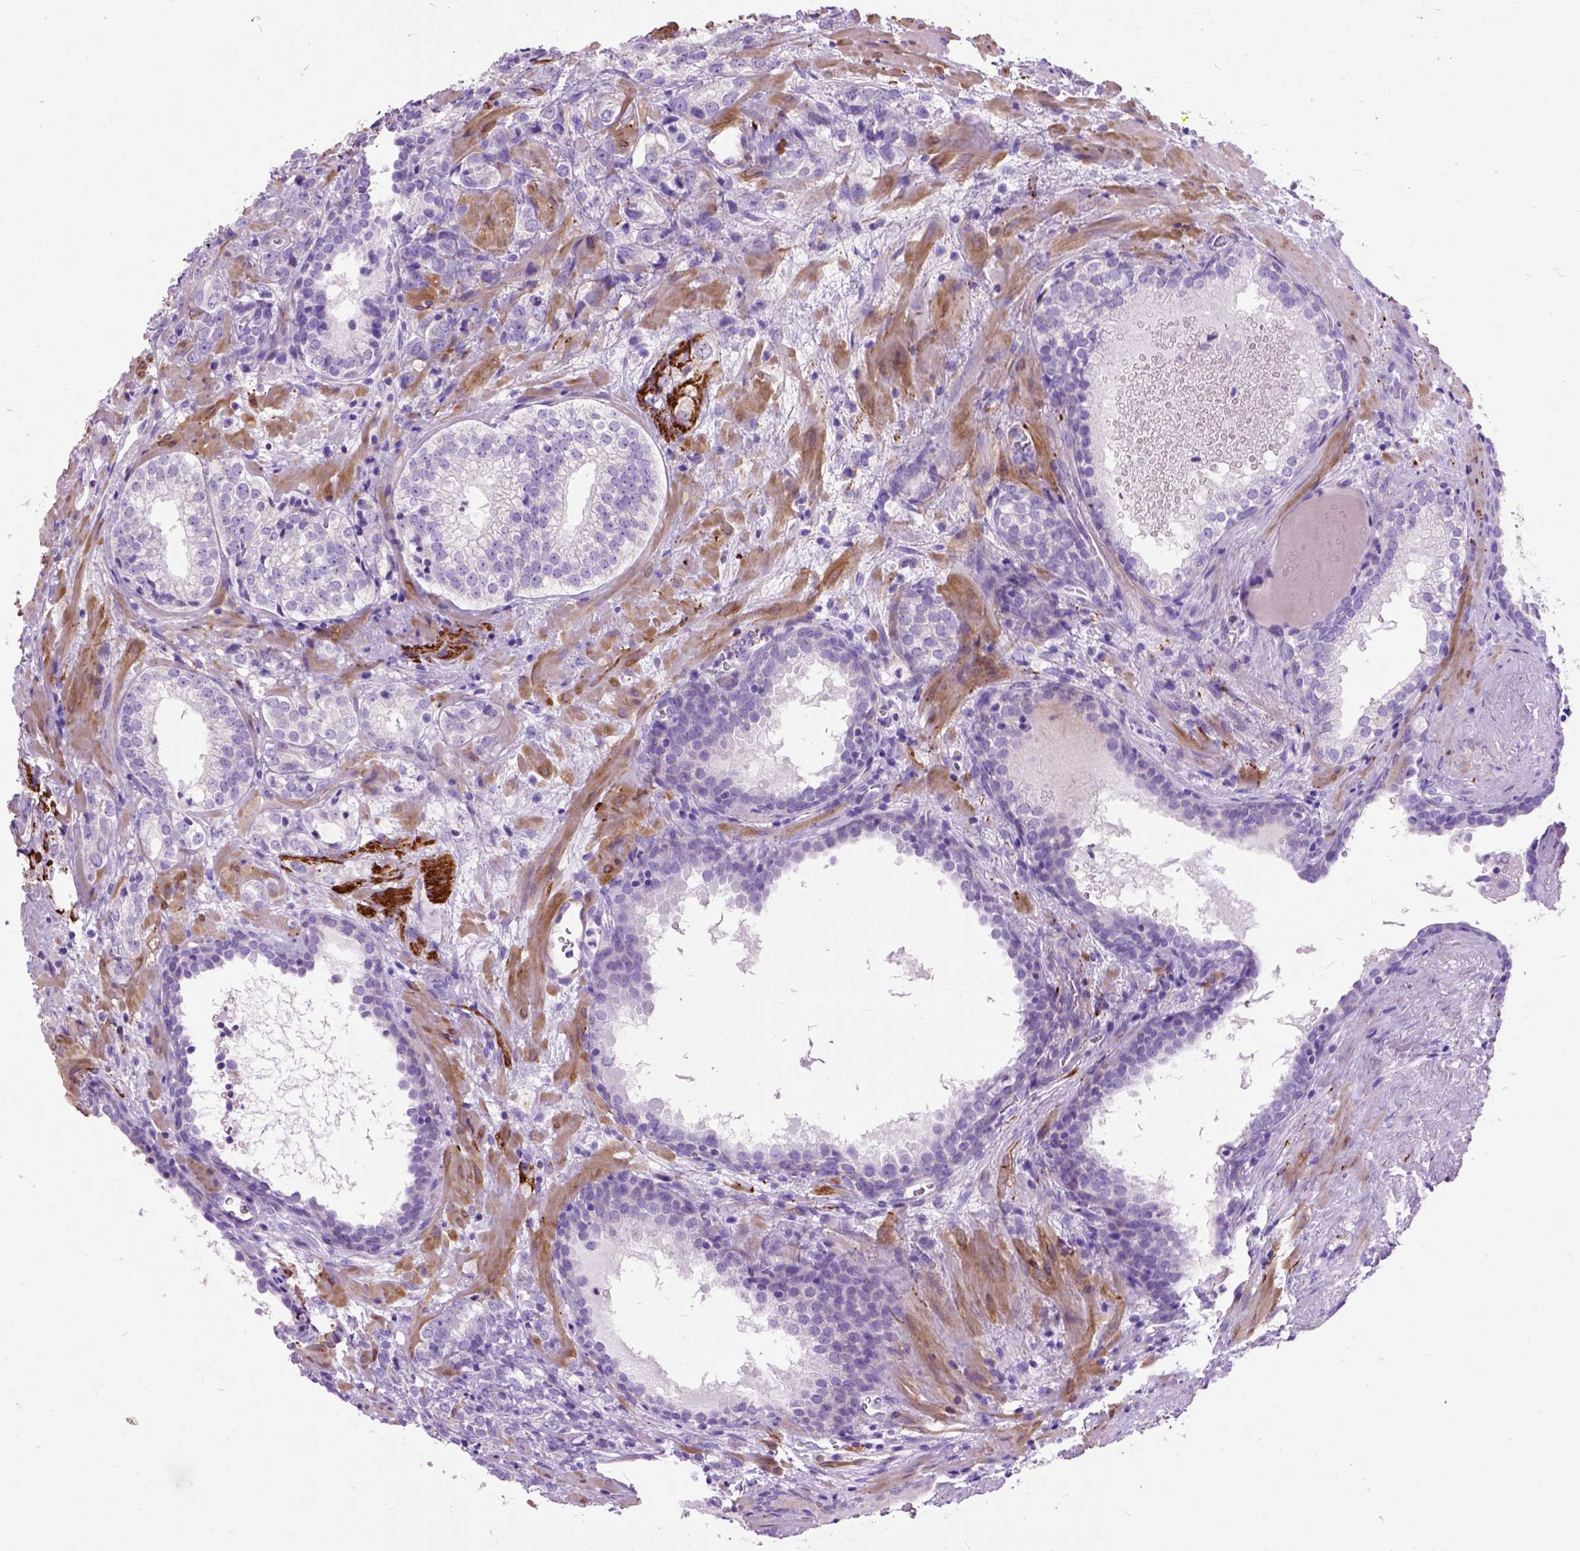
{"staining": {"intensity": "negative", "quantity": "none", "location": "none"}, "tissue": "prostate cancer", "cell_type": "Tumor cells", "image_type": "cancer", "snomed": [{"axis": "morphology", "description": "Adenocarcinoma, NOS"}, {"axis": "topography", "description": "Prostate and seminal vesicle, NOS"}], "caption": "A high-resolution photomicrograph shows immunohistochemistry staining of adenocarcinoma (prostate), which displays no significant staining in tumor cells.", "gene": "MAPT", "patient": {"sex": "male", "age": 63}}